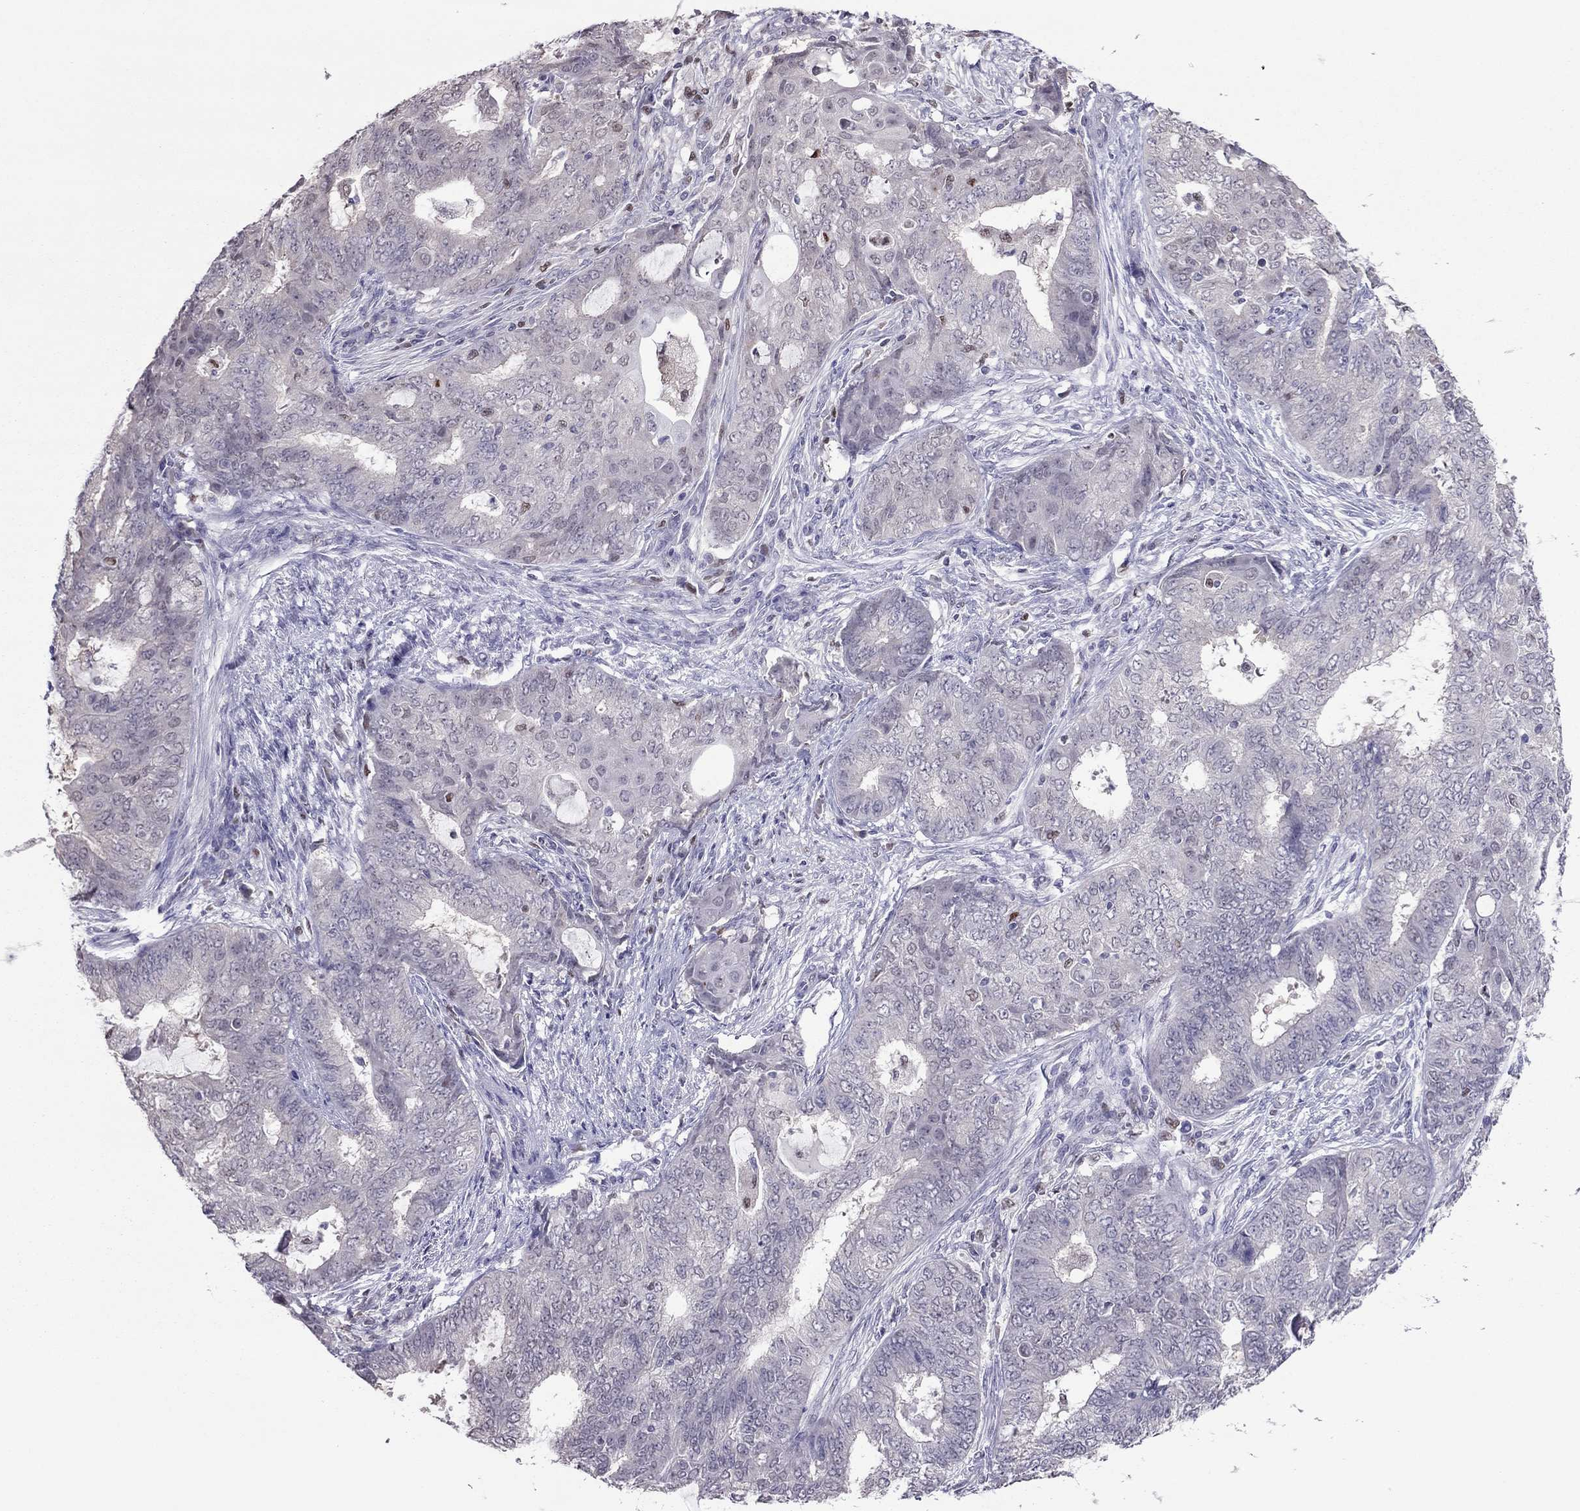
{"staining": {"intensity": "negative", "quantity": "none", "location": "none"}, "tissue": "endometrial cancer", "cell_type": "Tumor cells", "image_type": "cancer", "snomed": [{"axis": "morphology", "description": "Adenocarcinoma, NOS"}, {"axis": "topography", "description": "Endometrium"}], "caption": "An image of endometrial cancer stained for a protein exhibits no brown staining in tumor cells.", "gene": "SPINT3", "patient": {"sex": "female", "age": 62}}